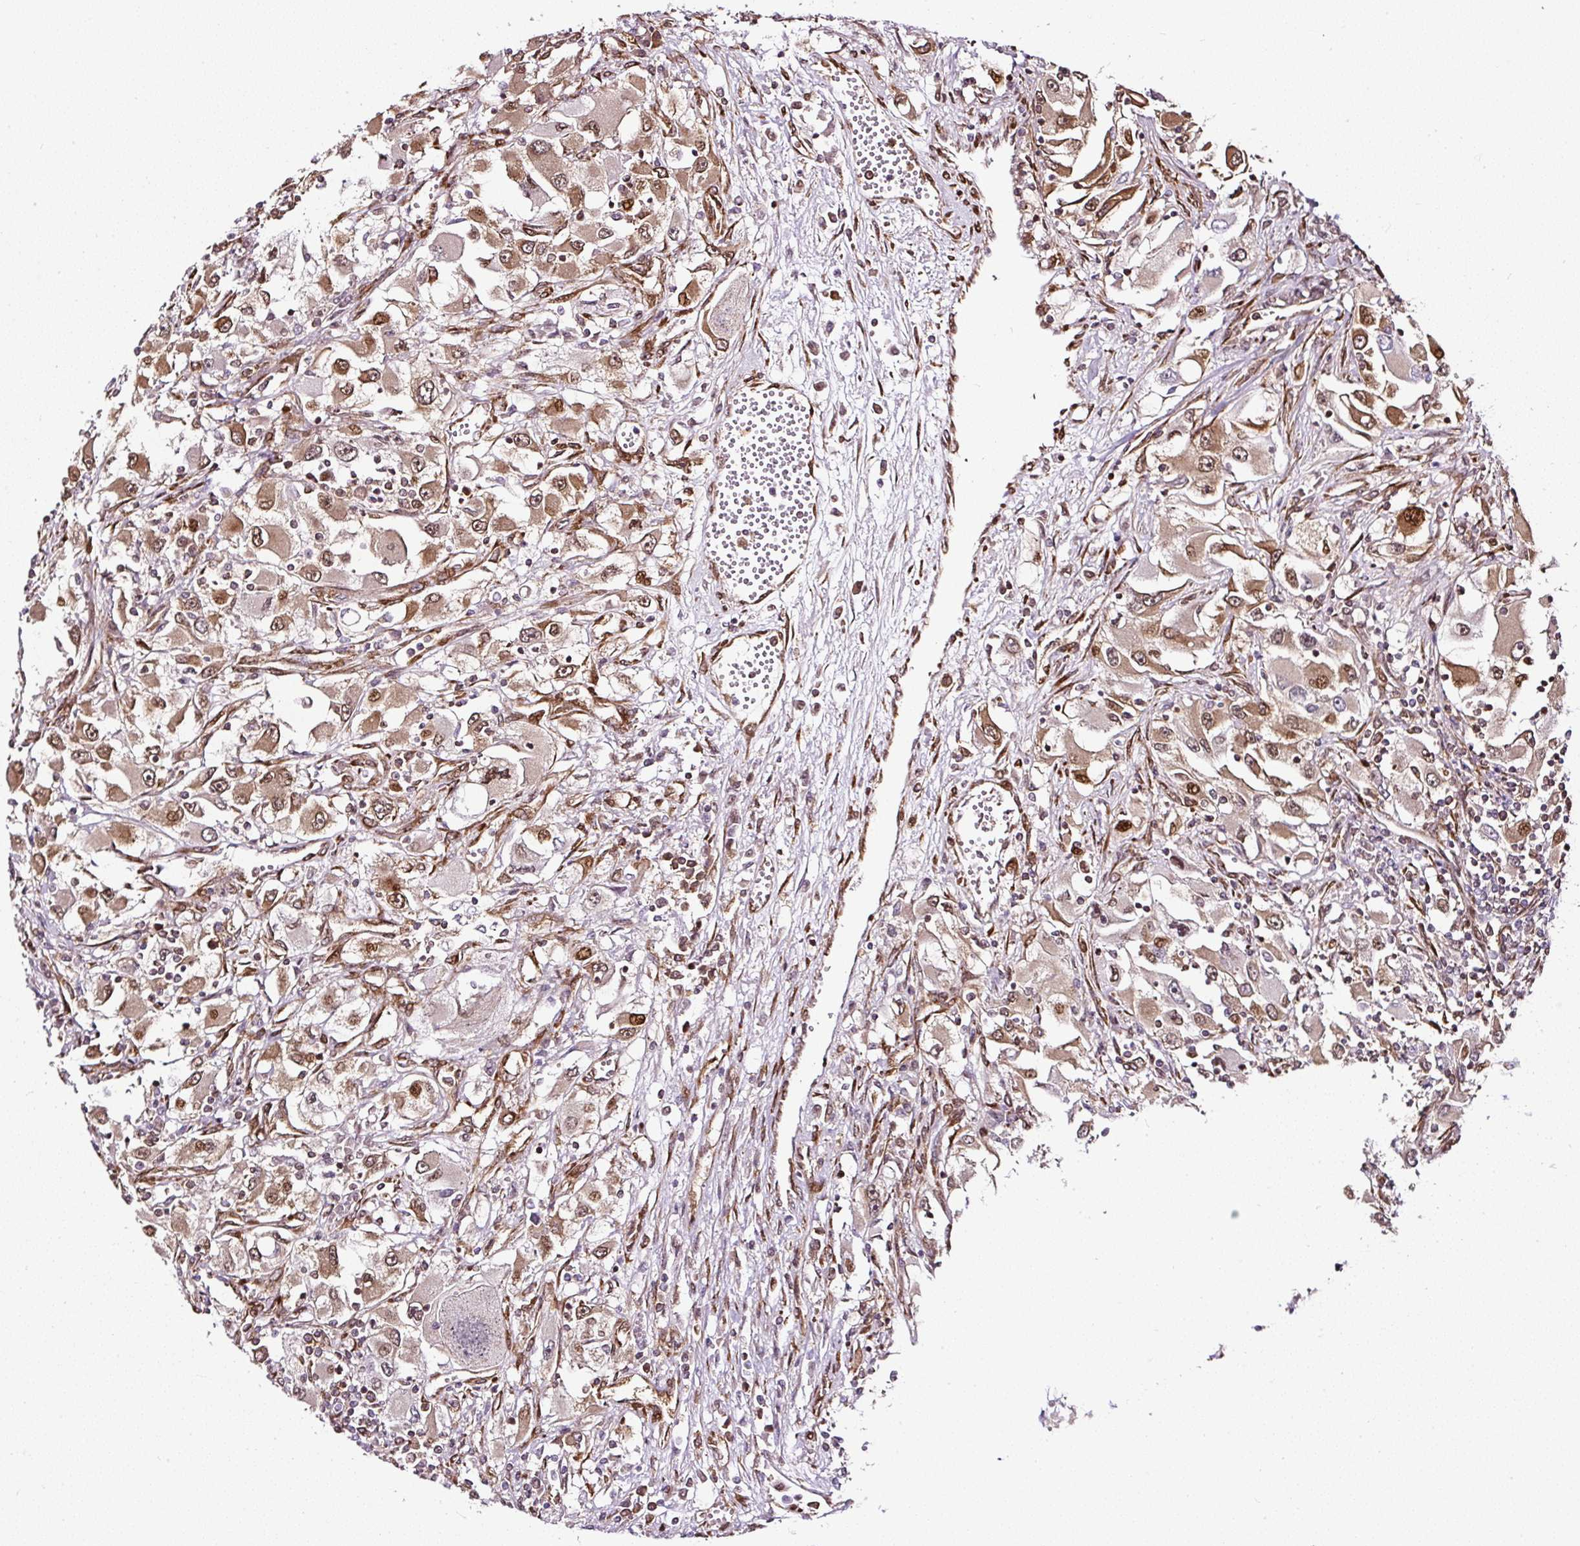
{"staining": {"intensity": "moderate", "quantity": ">75%", "location": "cytoplasmic/membranous,nuclear"}, "tissue": "renal cancer", "cell_type": "Tumor cells", "image_type": "cancer", "snomed": [{"axis": "morphology", "description": "Adenocarcinoma, NOS"}, {"axis": "topography", "description": "Kidney"}], "caption": "The histopathology image displays immunohistochemical staining of renal cancer (adenocarcinoma). There is moderate cytoplasmic/membranous and nuclear expression is seen in approximately >75% of tumor cells.", "gene": "KDM4E", "patient": {"sex": "female", "age": 52}}